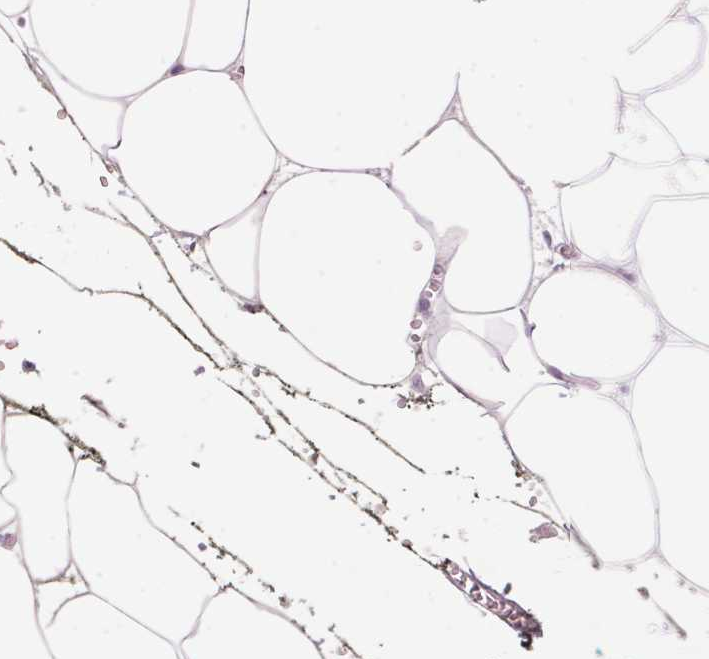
{"staining": {"intensity": "negative", "quantity": "none", "location": "none"}, "tissue": "adipose tissue", "cell_type": "Adipocytes", "image_type": "normal", "snomed": [{"axis": "morphology", "description": "Normal tissue, NOS"}, {"axis": "topography", "description": "Adipose tissue"}, {"axis": "topography", "description": "Pancreas"}, {"axis": "topography", "description": "Peripheral nerve tissue"}], "caption": "Immunohistochemistry (IHC) micrograph of unremarkable adipose tissue stained for a protein (brown), which exhibits no expression in adipocytes.", "gene": "CYP11B1", "patient": {"sex": "female", "age": 58}}